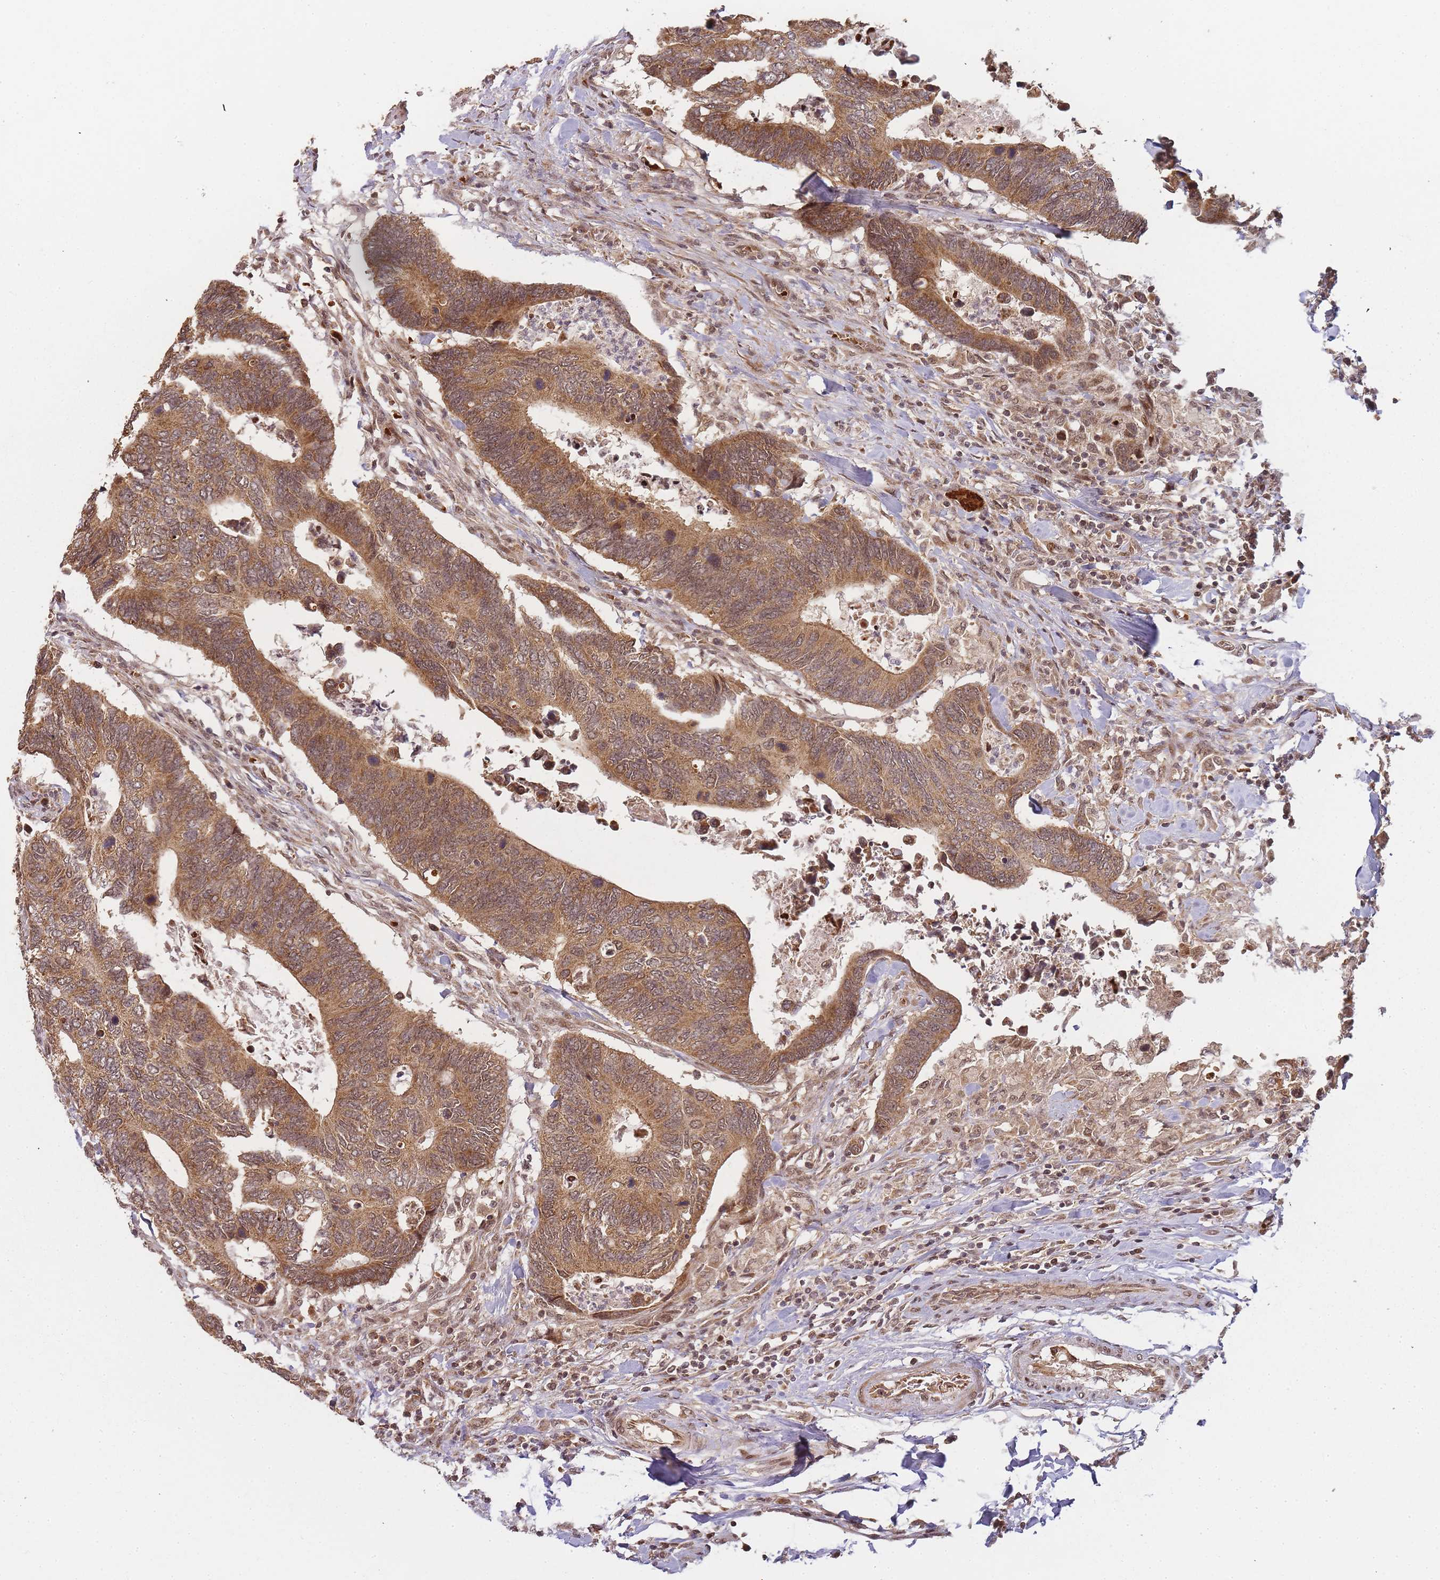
{"staining": {"intensity": "moderate", "quantity": ">75%", "location": "cytoplasmic/membranous"}, "tissue": "colorectal cancer", "cell_type": "Tumor cells", "image_type": "cancer", "snomed": [{"axis": "morphology", "description": "Adenocarcinoma, NOS"}, {"axis": "topography", "description": "Colon"}], "caption": "Immunohistochemical staining of adenocarcinoma (colorectal) displays moderate cytoplasmic/membranous protein positivity in approximately >75% of tumor cells.", "gene": "ZNF497", "patient": {"sex": "male", "age": 87}}